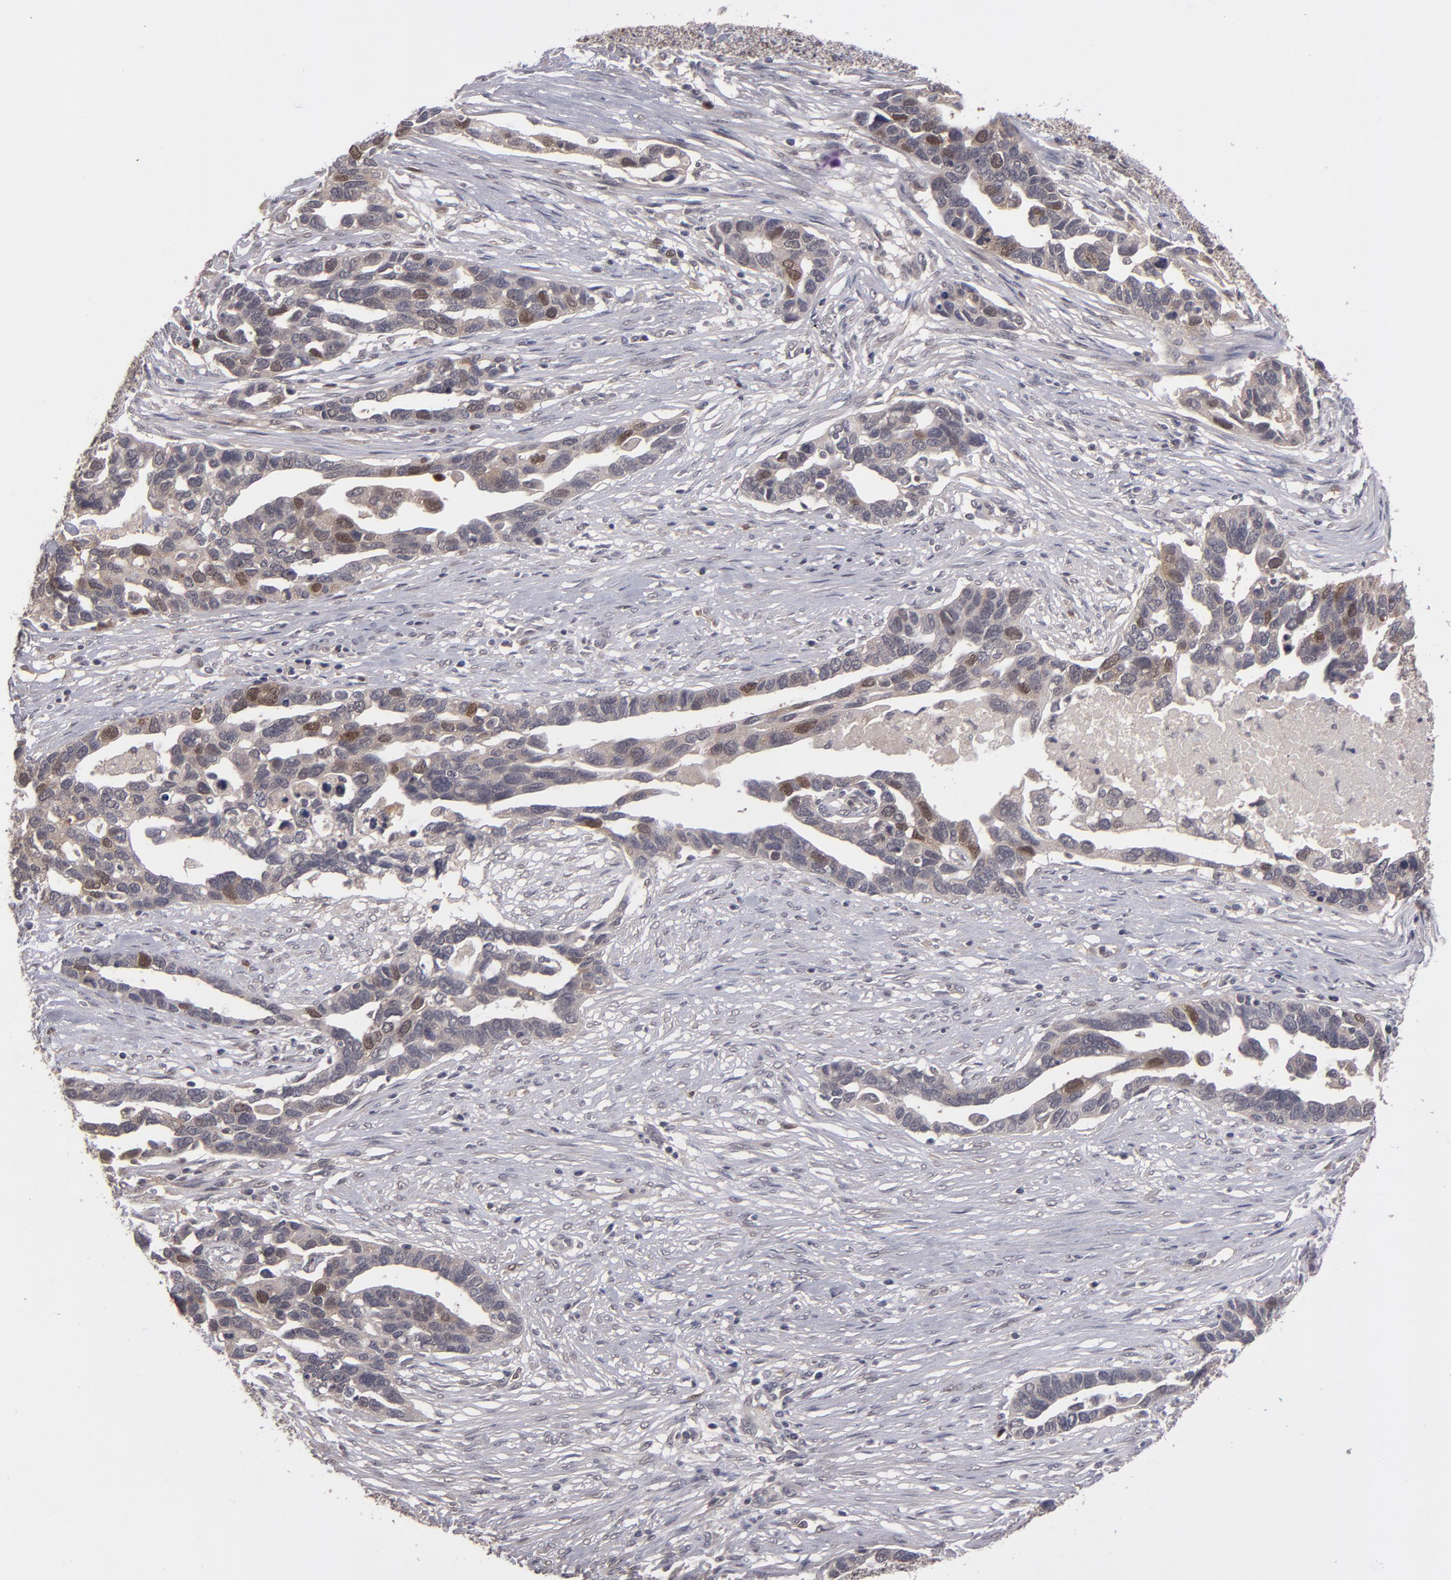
{"staining": {"intensity": "weak", "quantity": ">75%", "location": "cytoplasmic/membranous"}, "tissue": "ovarian cancer", "cell_type": "Tumor cells", "image_type": "cancer", "snomed": [{"axis": "morphology", "description": "Cystadenocarcinoma, serous, NOS"}, {"axis": "topography", "description": "Ovary"}], "caption": "Human serous cystadenocarcinoma (ovarian) stained with a protein marker exhibits weak staining in tumor cells.", "gene": "TYMS", "patient": {"sex": "female", "age": 54}}